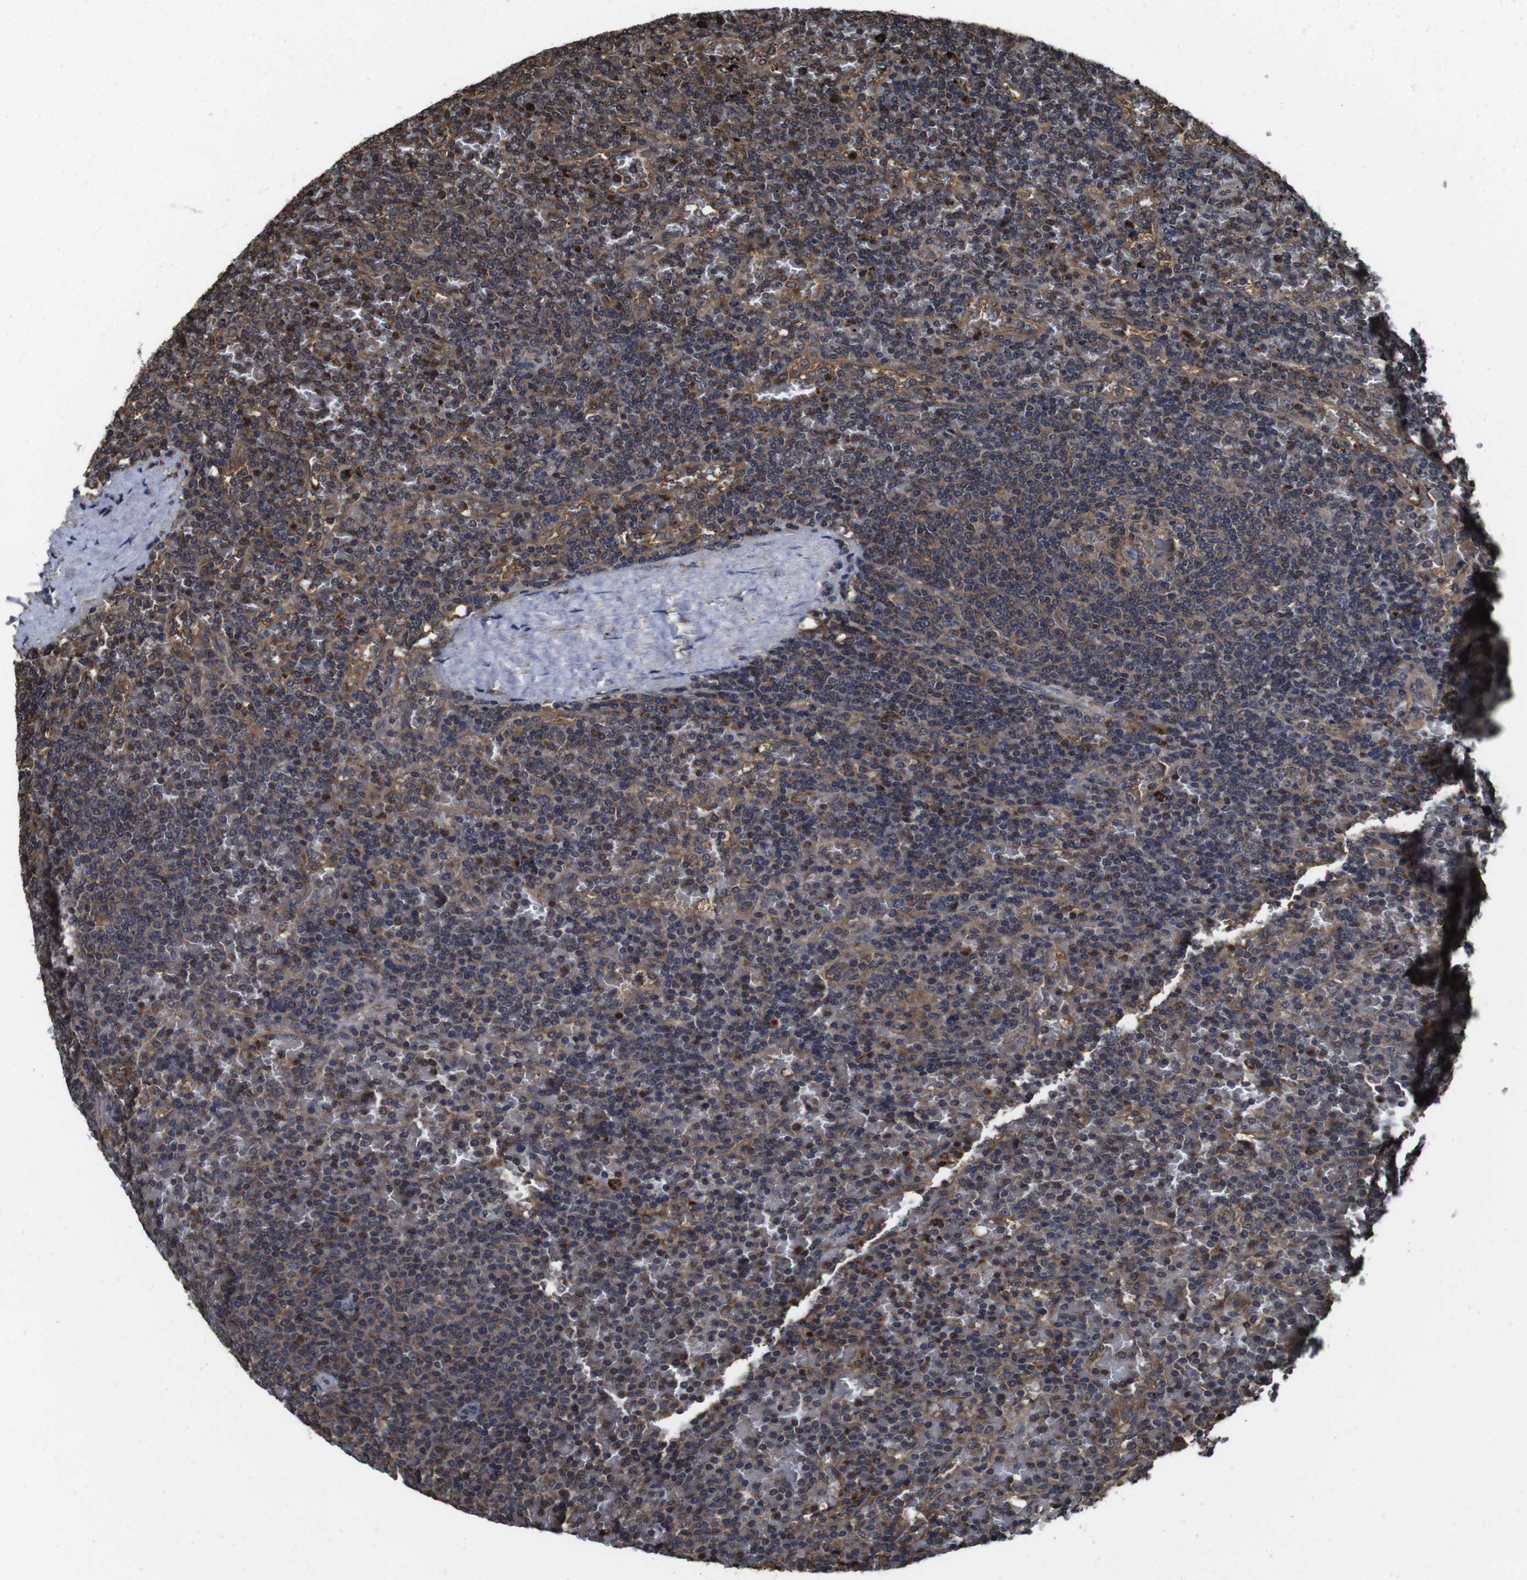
{"staining": {"intensity": "moderate", "quantity": "25%-75%", "location": "cytoplasmic/membranous"}, "tissue": "lymphoma", "cell_type": "Tumor cells", "image_type": "cancer", "snomed": [{"axis": "morphology", "description": "Malignant lymphoma, non-Hodgkin's type, Low grade"}, {"axis": "topography", "description": "Spleen"}], "caption": "A photomicrograph showing moderate cytoplasmic/membranous positivity in approximately 25%-75% of tumor cells in low-grade malignant lymphoma, non-Hodgkin's type, as visualized by brown immunohistochemical staining.", "gene": "CXCL11", "patient": {"sex": "female", "age": 77}}